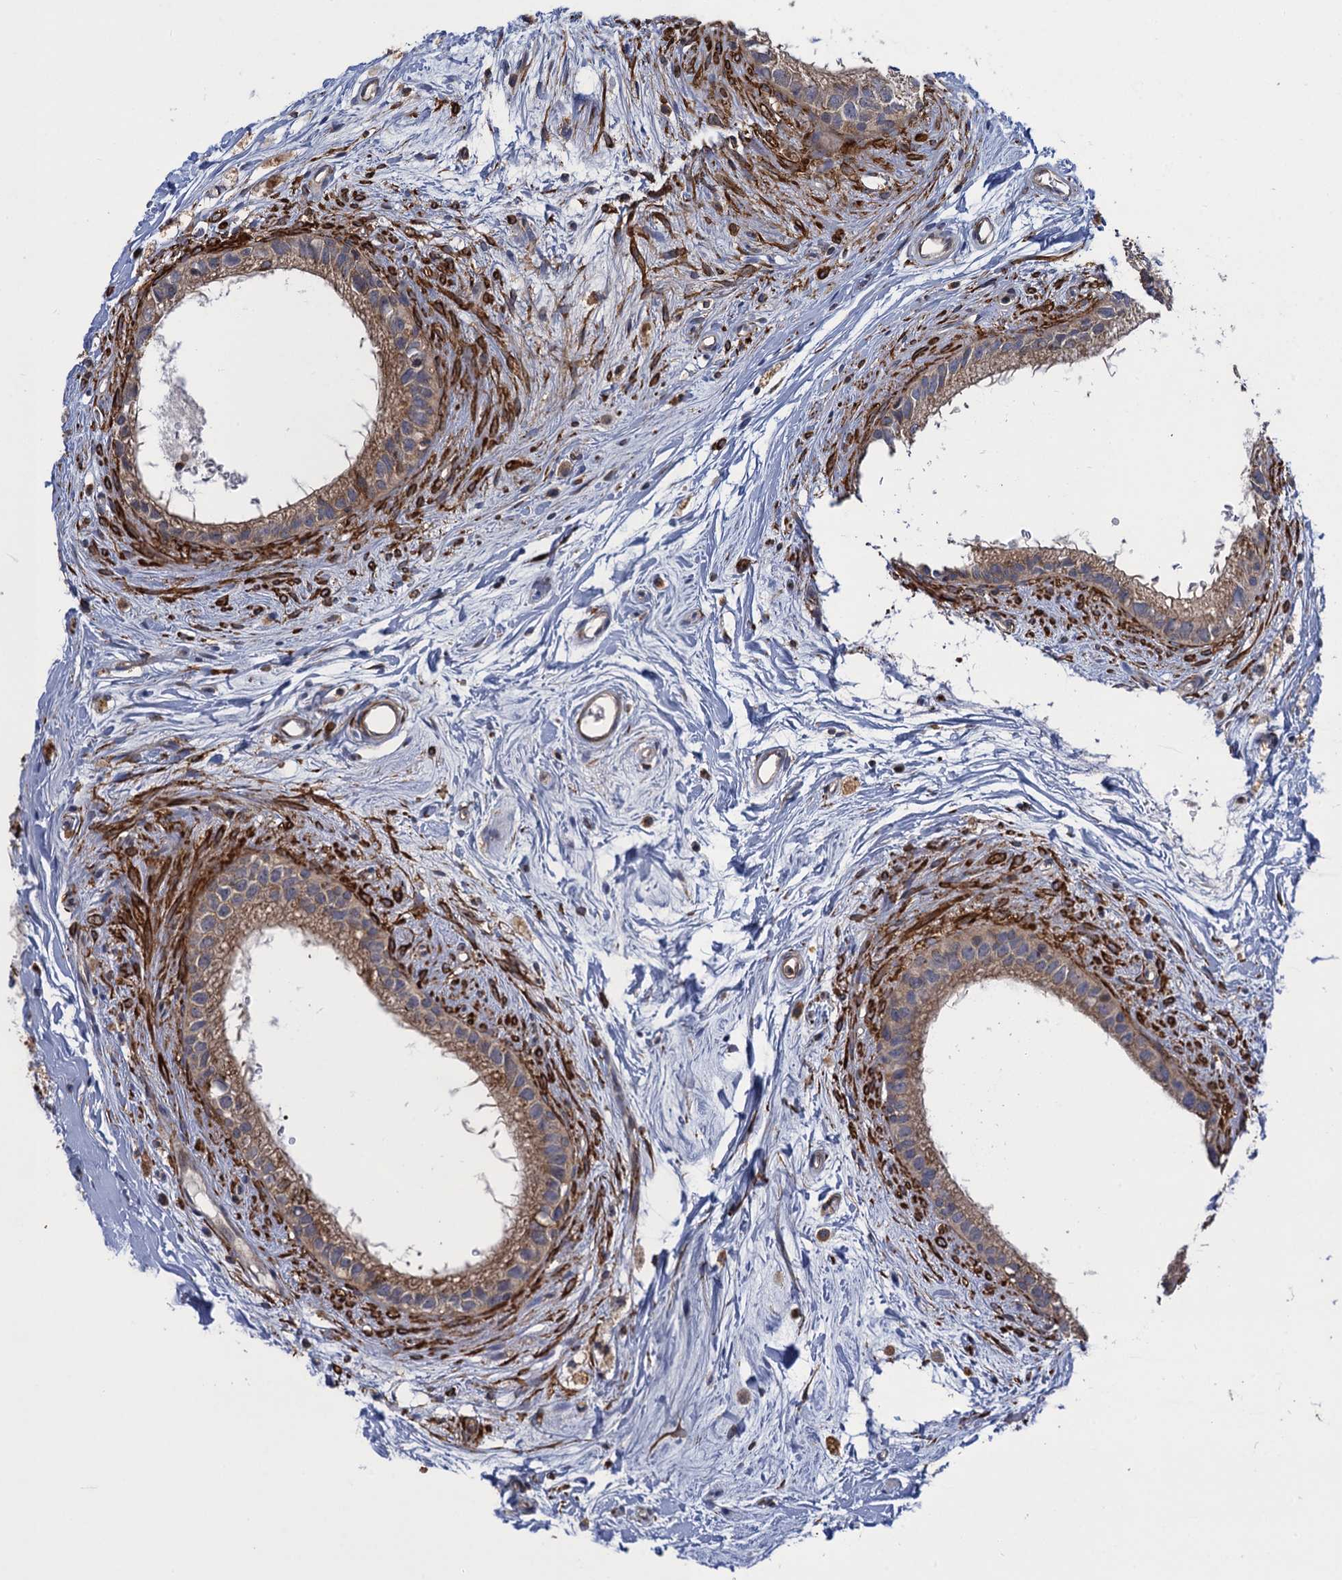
{"staining": {"intensity": "moderate", "quantity": ">75%", "location": "cytoplasmic/membranous"}, "tissue": "epididymis", "cell_type": "Glandular cells", "image_type": "normal", "snomed": [{"axis": "morphology", "description": "Normal tissue, NOS"}, {"axis": "topography", "description": "Epididymis"}], "caption": "Protein expression by IHC demonstrates moderate cytoplasmic/membranous expression in approximately >75% of glandular cells in benign epididymis.", "gene": "WDR88", "patient": {"sex": "male", "age": 80}}